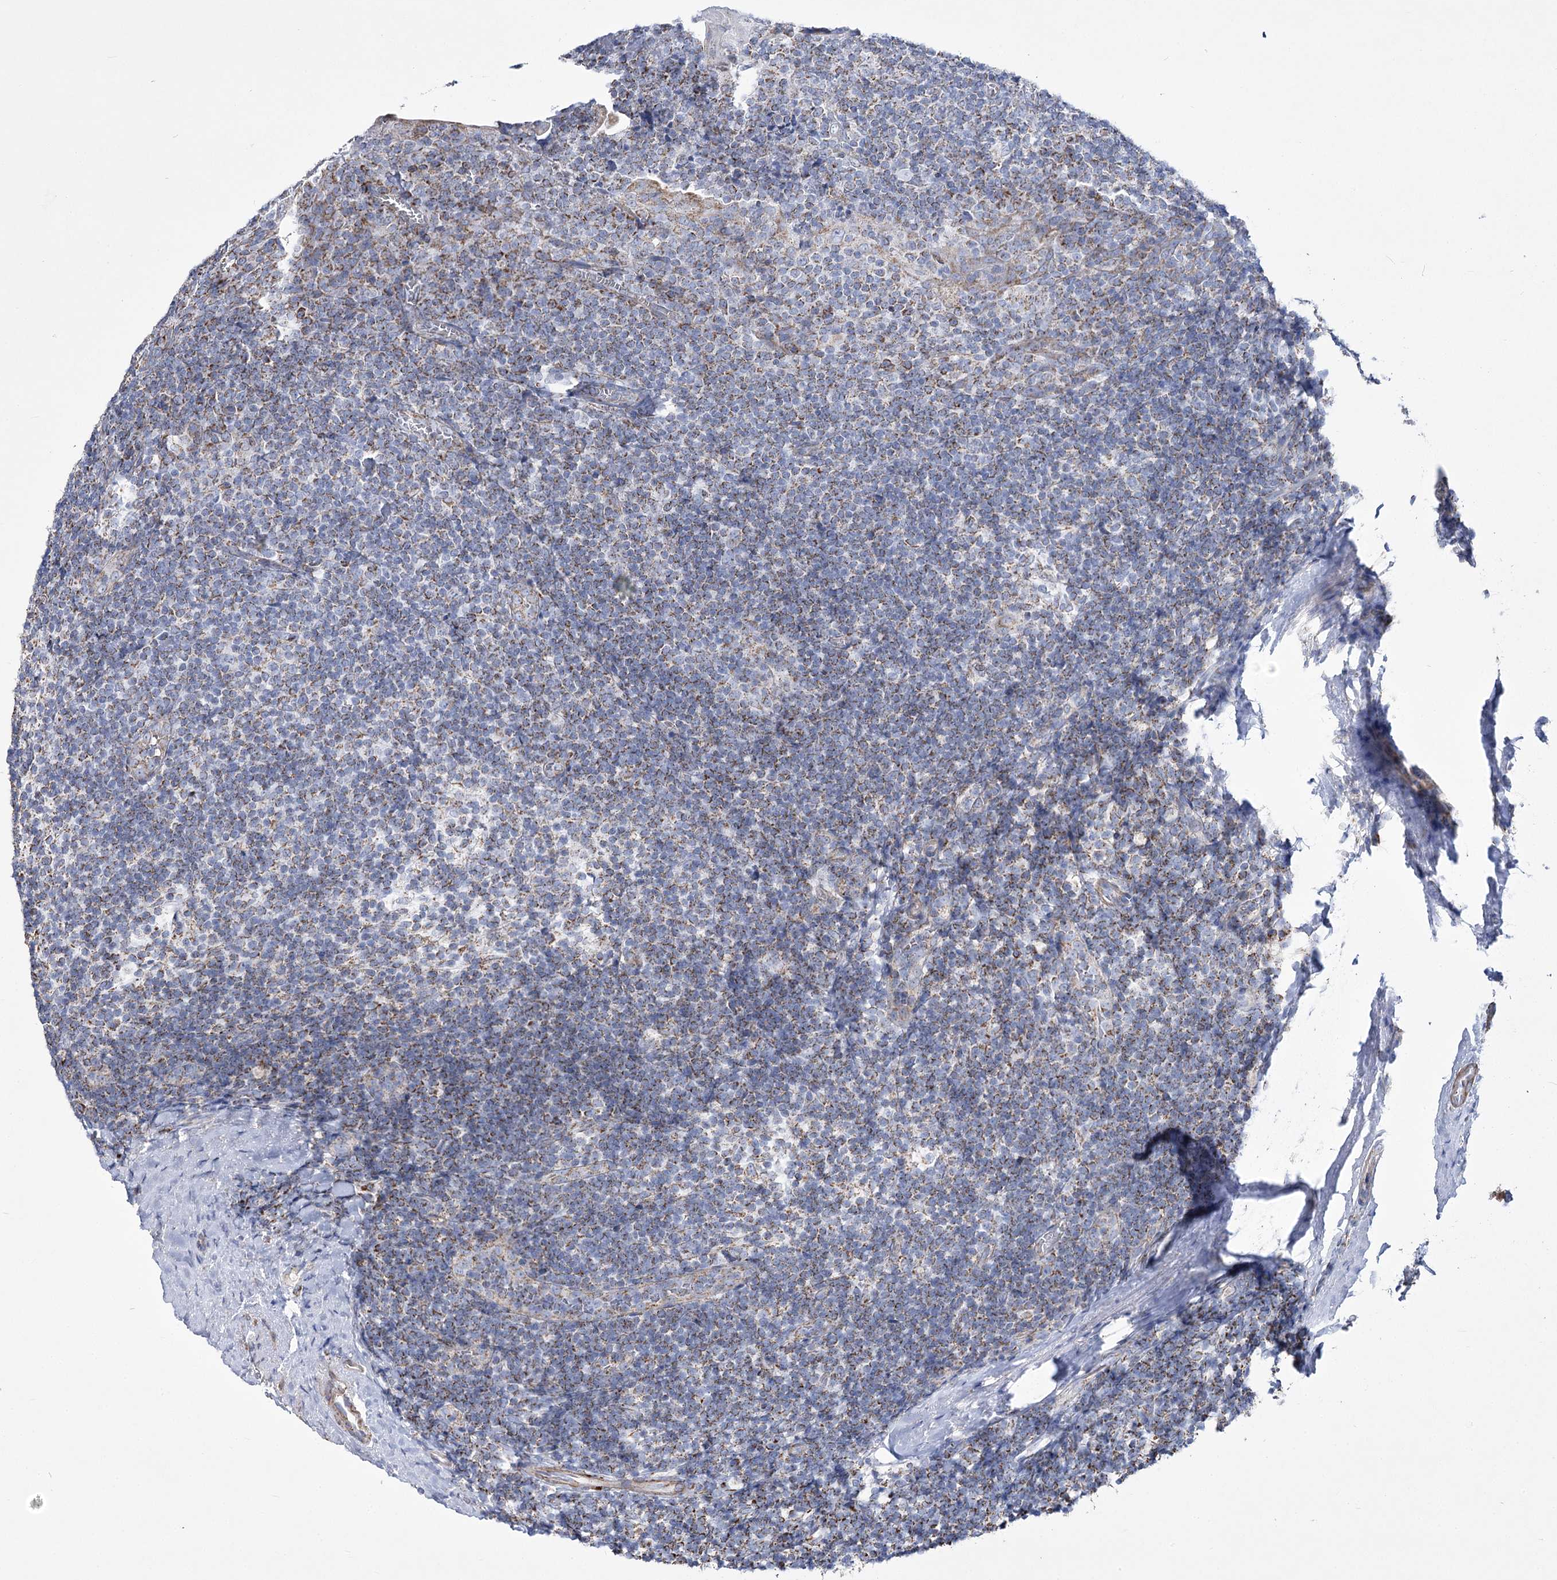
{"staining": {"intensity": "moderate", "quantity": "25%-75%", "location": "cytoplasmic/membranous"}, "tissue": "tonsil", "cell_type": "Germinal center cells", "image_type": "normal", "snomed": [{"axis": "morphology", "description": "Normal tissue, NOS"}, {"axis": "topography", "description": "Tonsil"}], "caption": "This is a photomicrograph of immunohistochemistry (IHC) staining of unremarkable tonsil, which shows moderate staining in the cytoplasmic/membranous of germinal center cells.", "gene": "PDHB", "patient": {"sex": "male", "age": 37}}